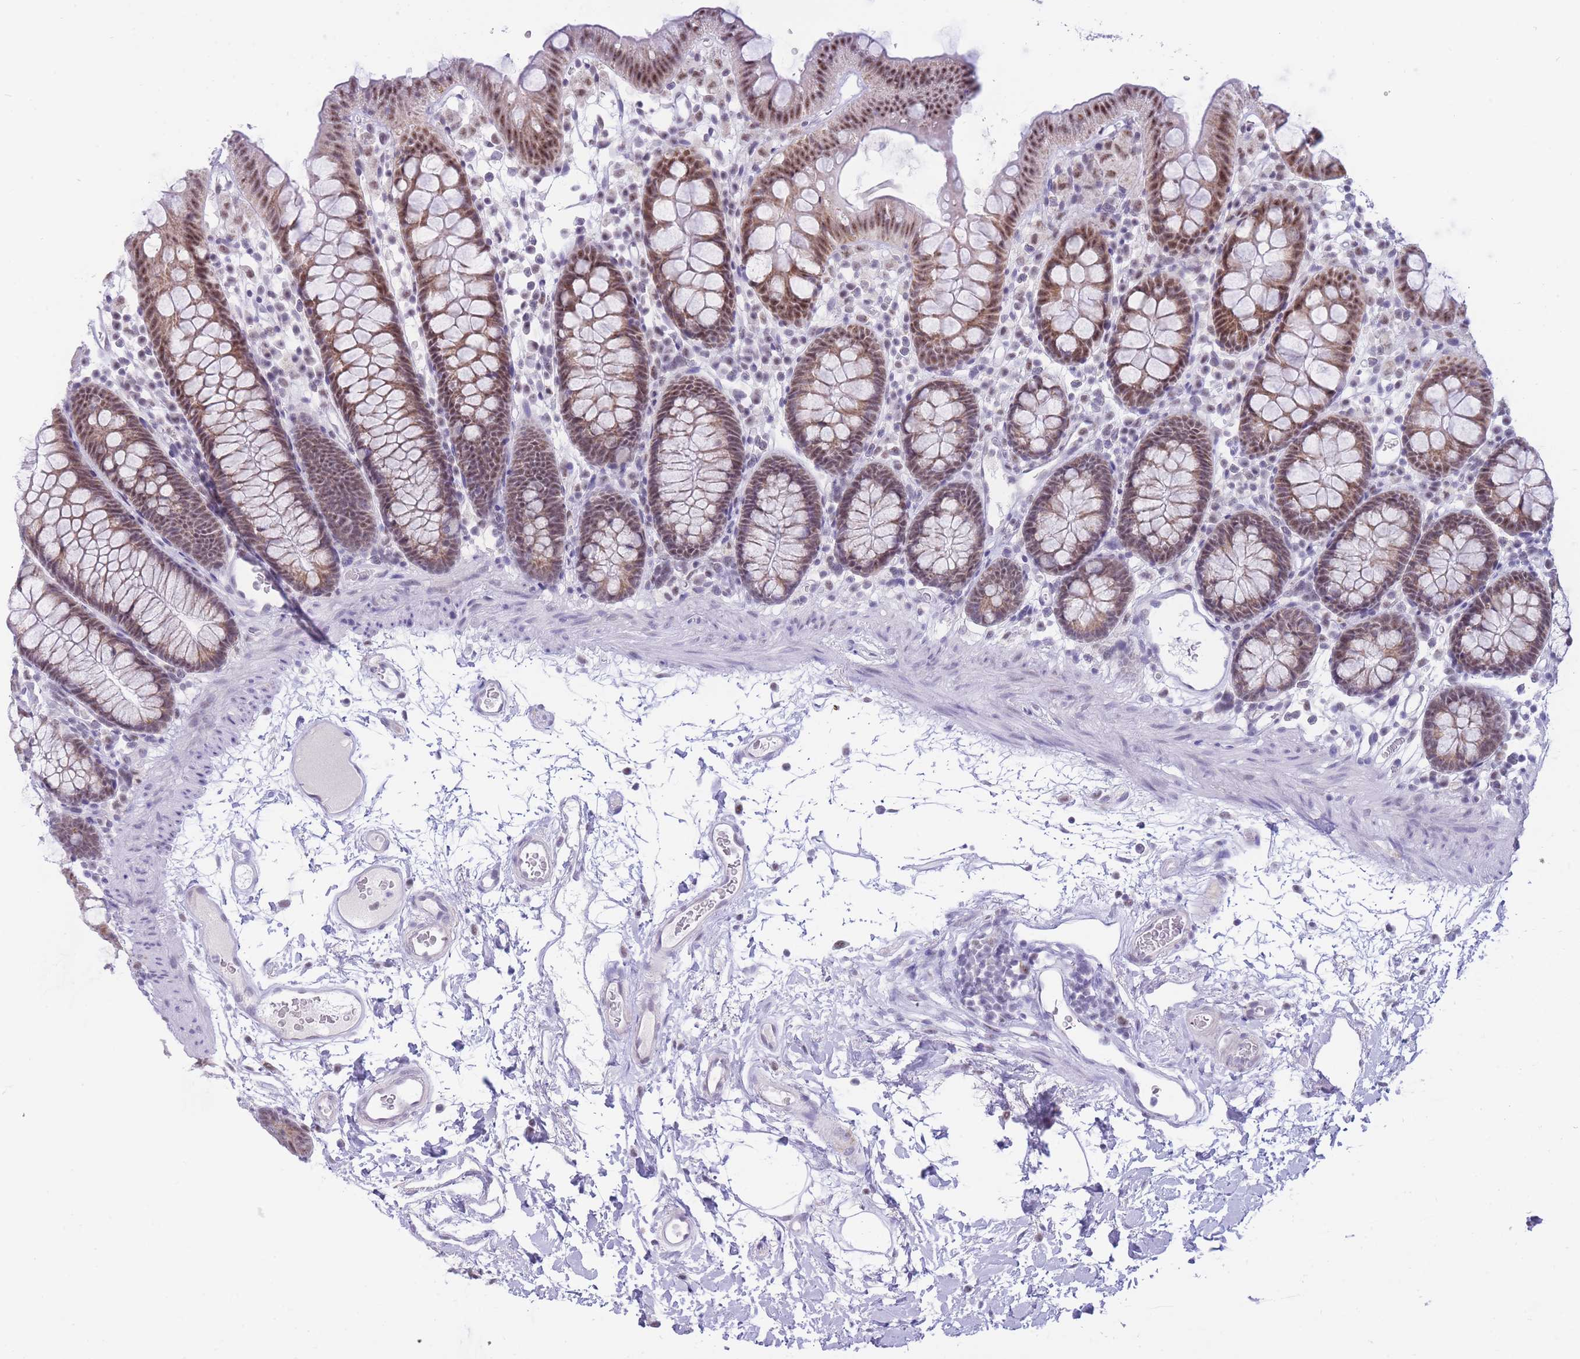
{"staining": {"intensity": "negative", "quantity": "none", "location": "none"}, "tissue": "colon", "cell_type": "Endothelial cells", "image_type": "normal", "snomed": [{"axis": "morphology", "description": "Normal tissue, NOS"}, {"axis": "topography", "description": "Colon"}], "caption": "DAB (3,3'-diaminobenzidine) immunohistochemical staining of unremarkable colon reveals no significant expression in endothelial cells.", "gene": "CYP2B6", "patient": {"sex": "male", "age": 75}}